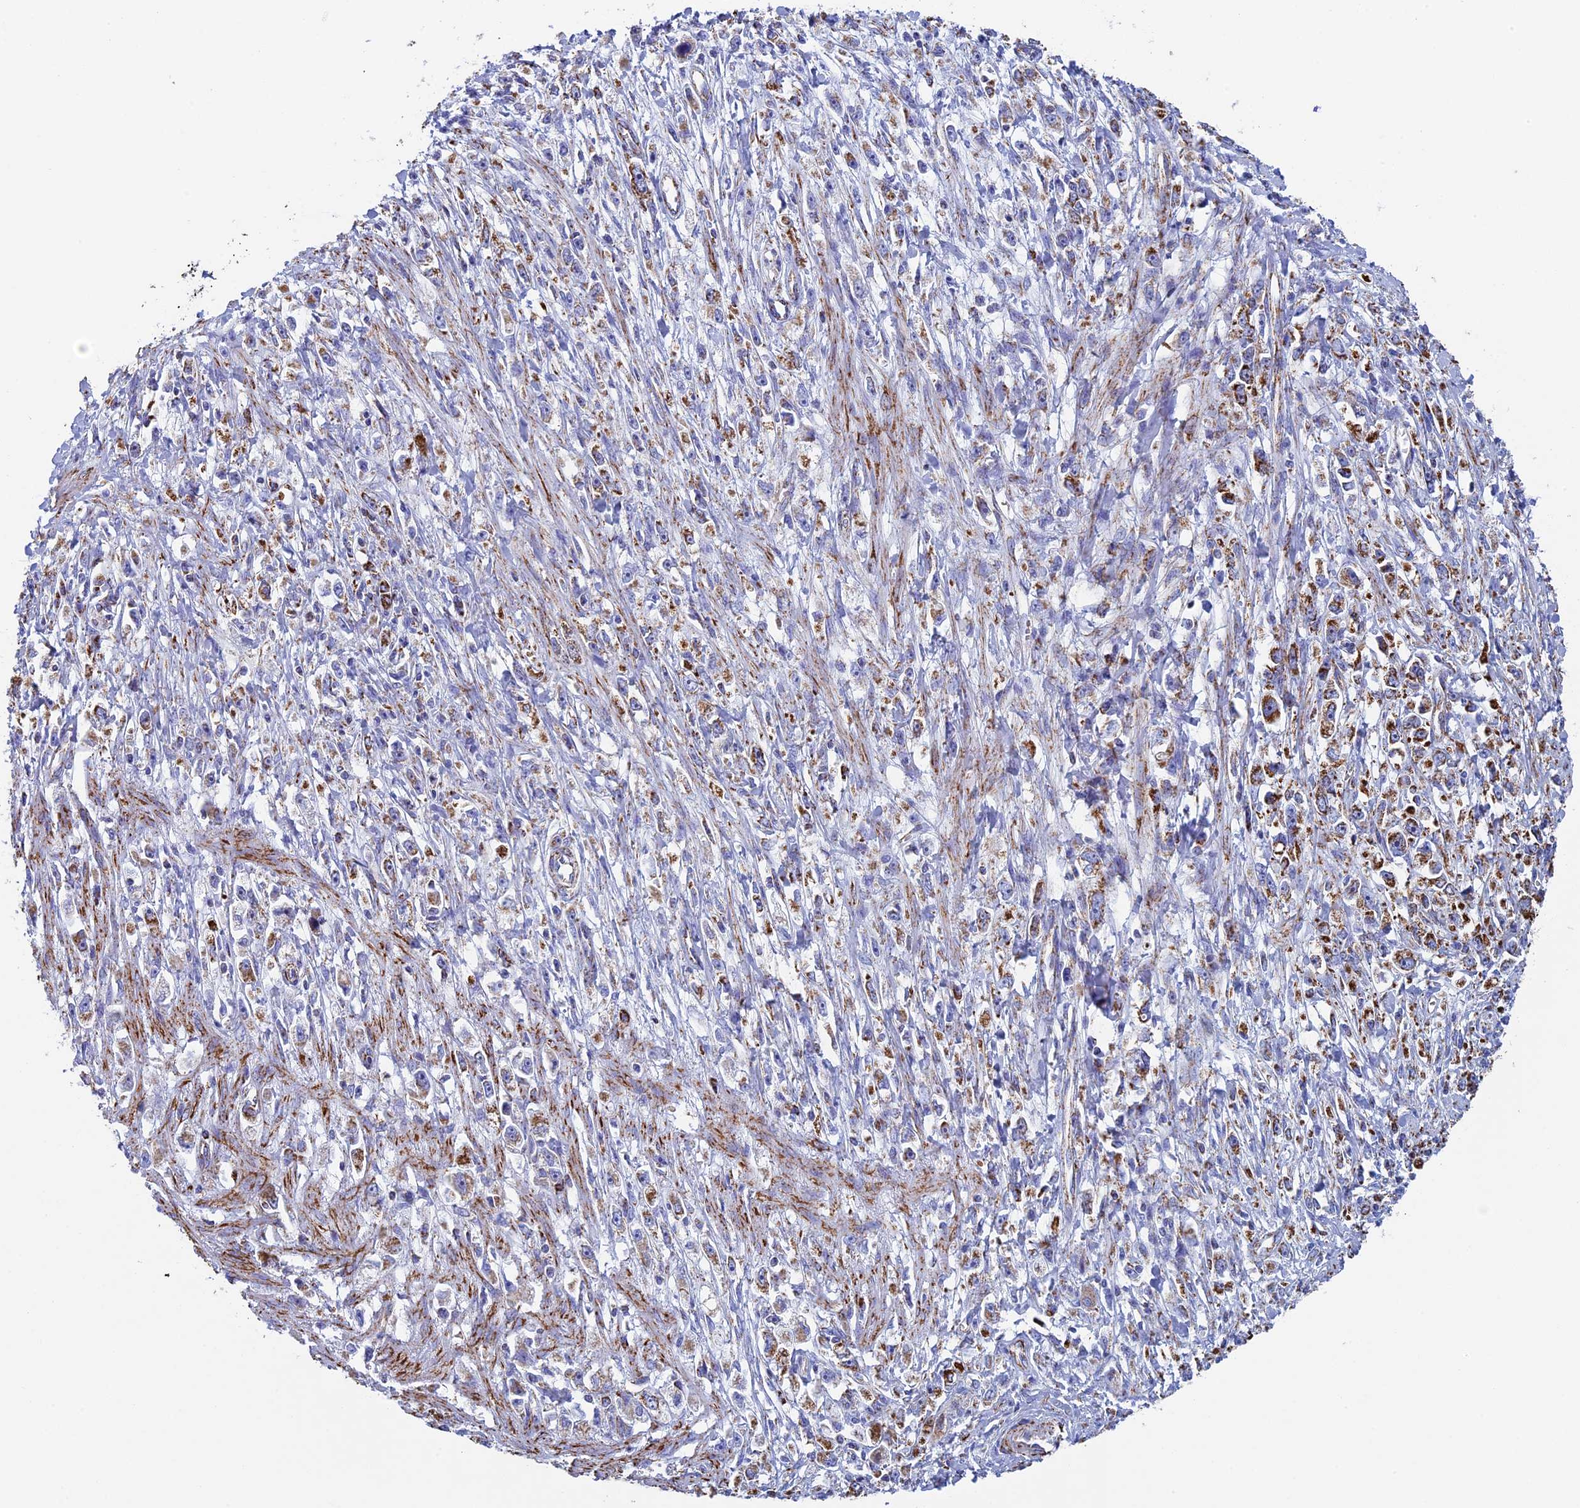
{"staining": {"intensity": "moderate", "quantity": ">75%", "location": "cytoplasmic/membranous"}, "tissue": "stomach cancer", "cell_type": "Tumor cells", "image_type": "cancer", "snomed": [{"axis": "morphology", "description": "Adenocarcinoma, NOS"}, {"axis": "topography", "description": "Stomach"}], "caption": "A medium amount of moderate cytoplasmic/membranous staining is appreciated in about >75% of tumor cells in stomach cancer tissue.", "gene": "UQCRFS1", "patient": {"sex": "female", "age": 59}}